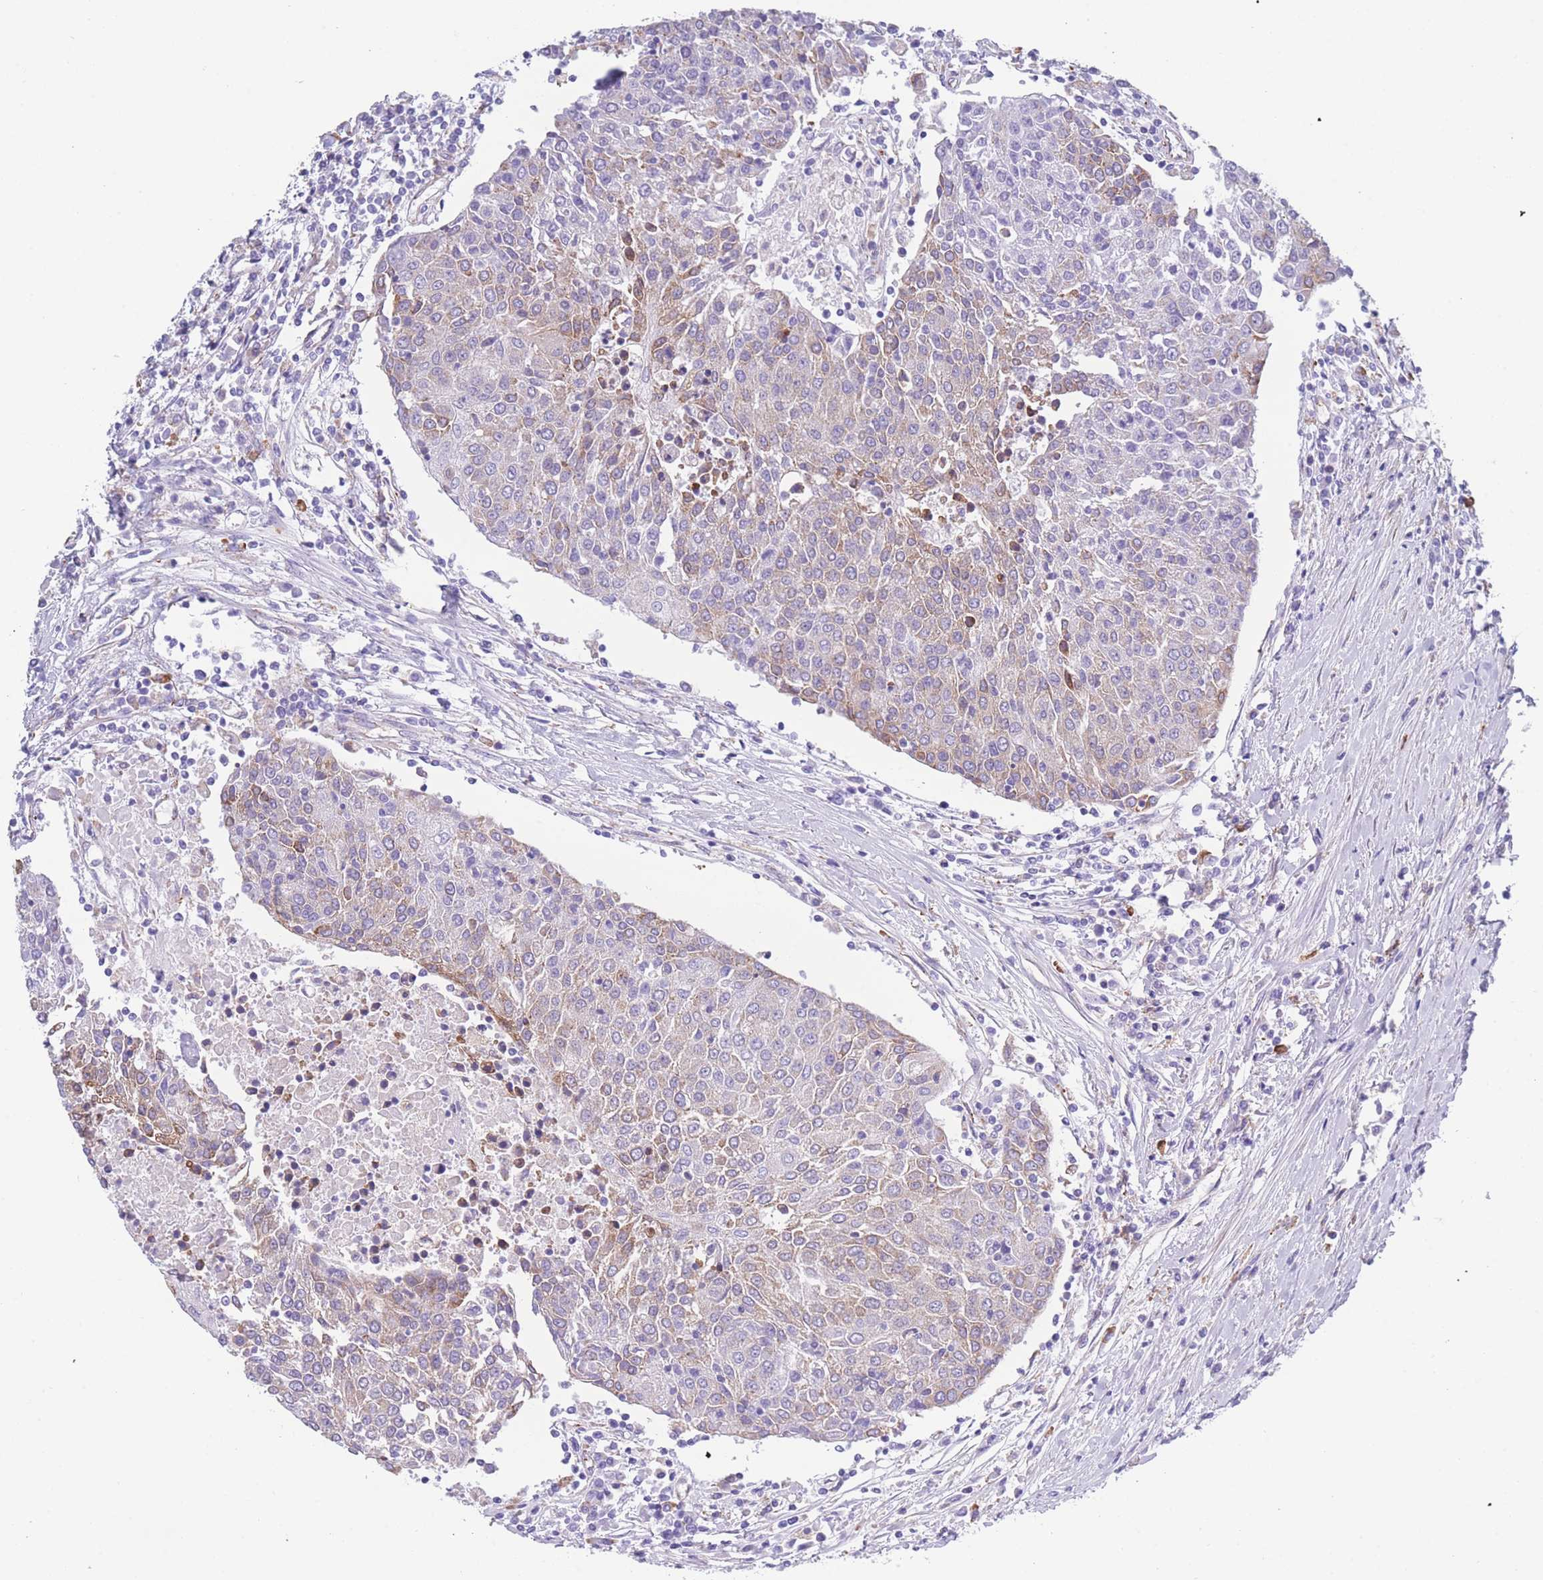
{"staining": {"intensity": "weak", "quantity": "<25%", "location": "cytoplasmic/membranous"}, "tissue": "urothelial cancer", "cell_type": "Tumor cells", "image_type": "cancer", "snomed": [{"axis": "morphology", "description": "Urothelial carcinoma, High grade"}, {"axis": "topography", "description": "Urinary bladder"}], "caption": "This is an immunohistochemistry (IHC) photomicrograph of human urothelial cancer. There is no positivity in tumor cells.", "gene": "XKR8", "patient": {"sex": "female", "age": 85}}